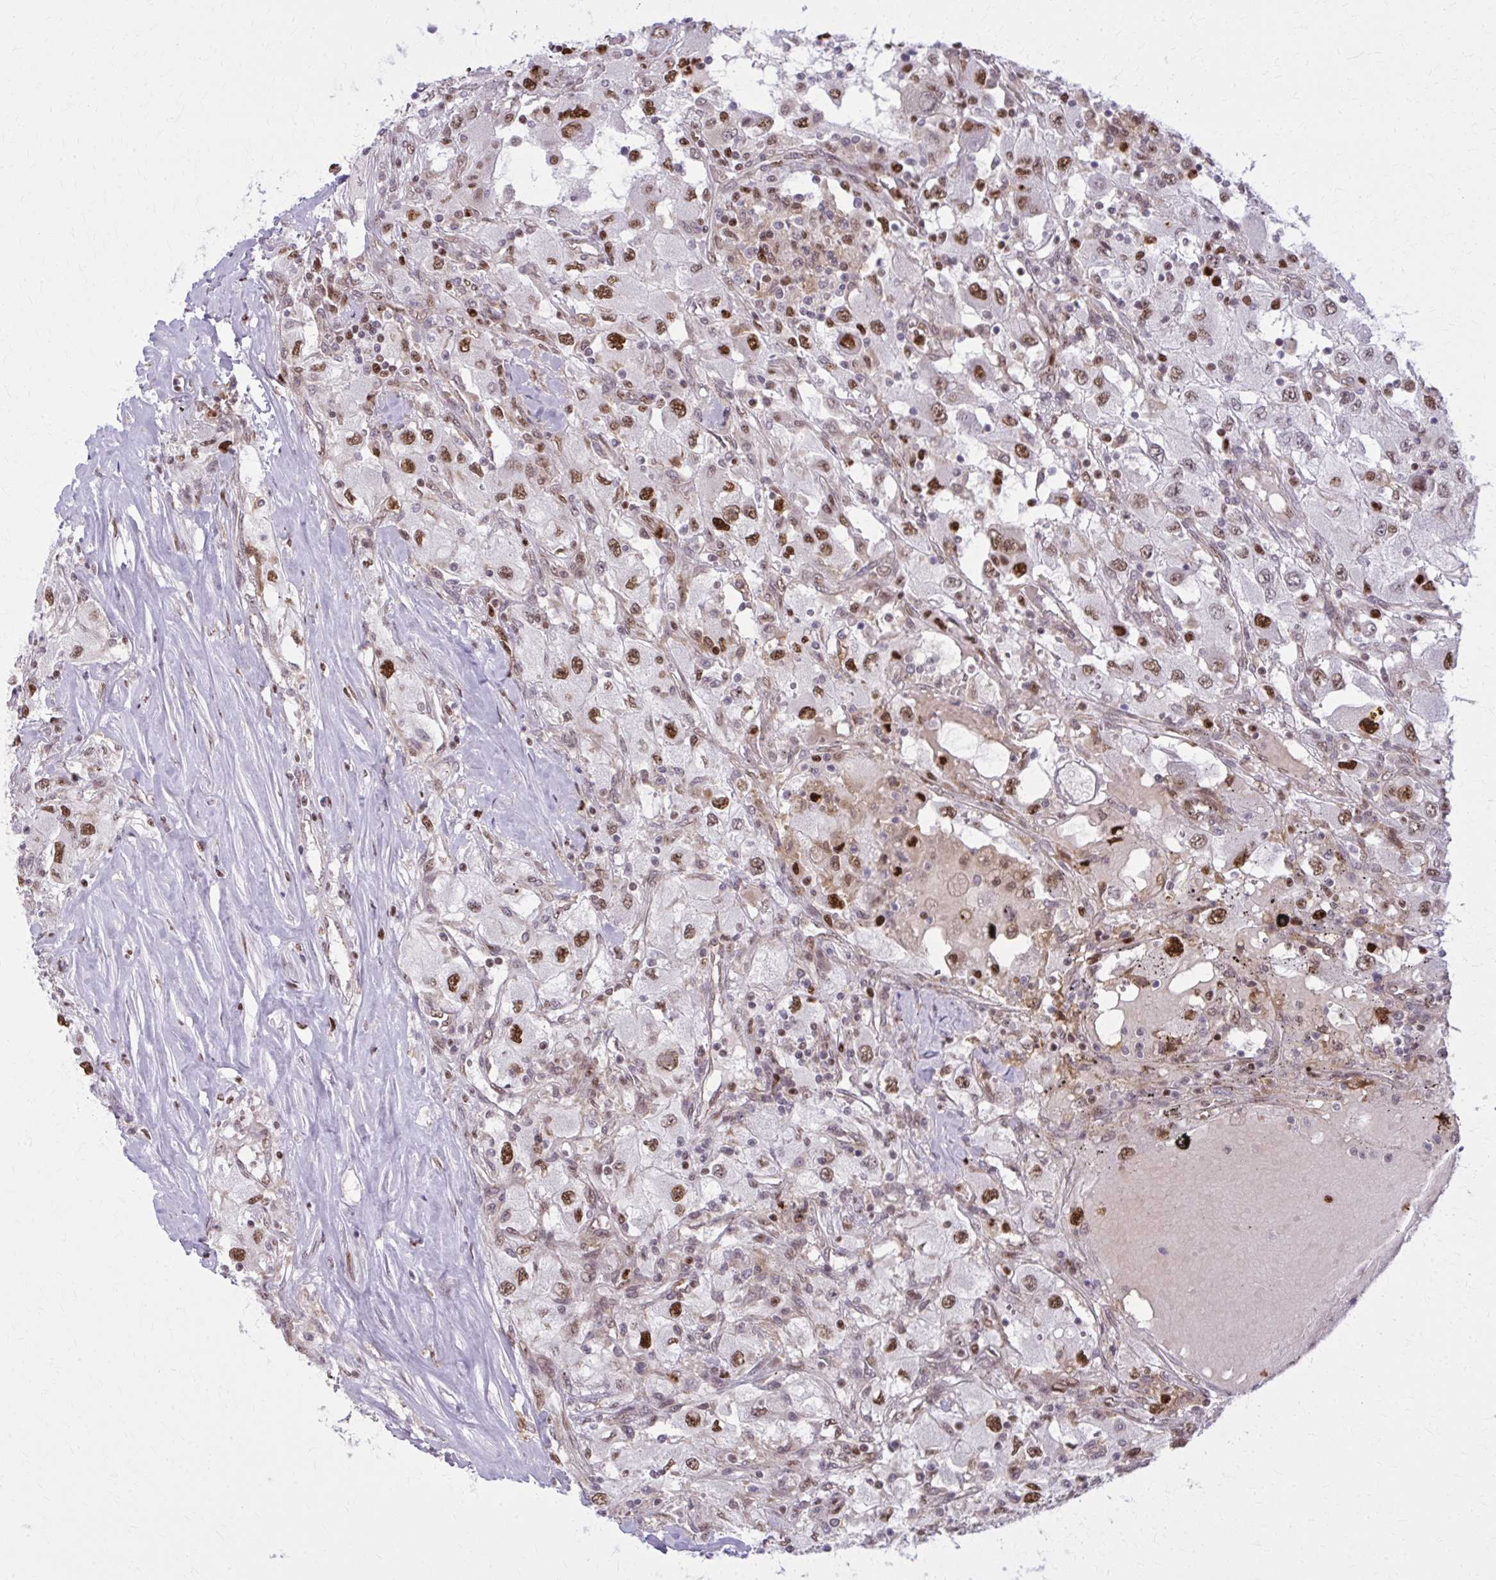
{"staining": {"intensity": "moderate", "quantity": "25%-75%", "location": "nuclear"}, "tissue": "renal cancer", "cell_type": "Tumor cells", "image_type": "cancer", "snomed": [{"axis": "morphology", "description": "Adenocarcinoma, NOS"}, {"axis": "topography", "description": "Kidney"}], "caption": "Immunohistochemistry (DAB) staining of human adenocarcinoma (renal) demonstrates moderate nuclear protein staining in about 25%-75% of tumor cells. Nuclei are stained in blue.", "gene": "ZNF559", "patient": {"sex": "female", "age": 67}}